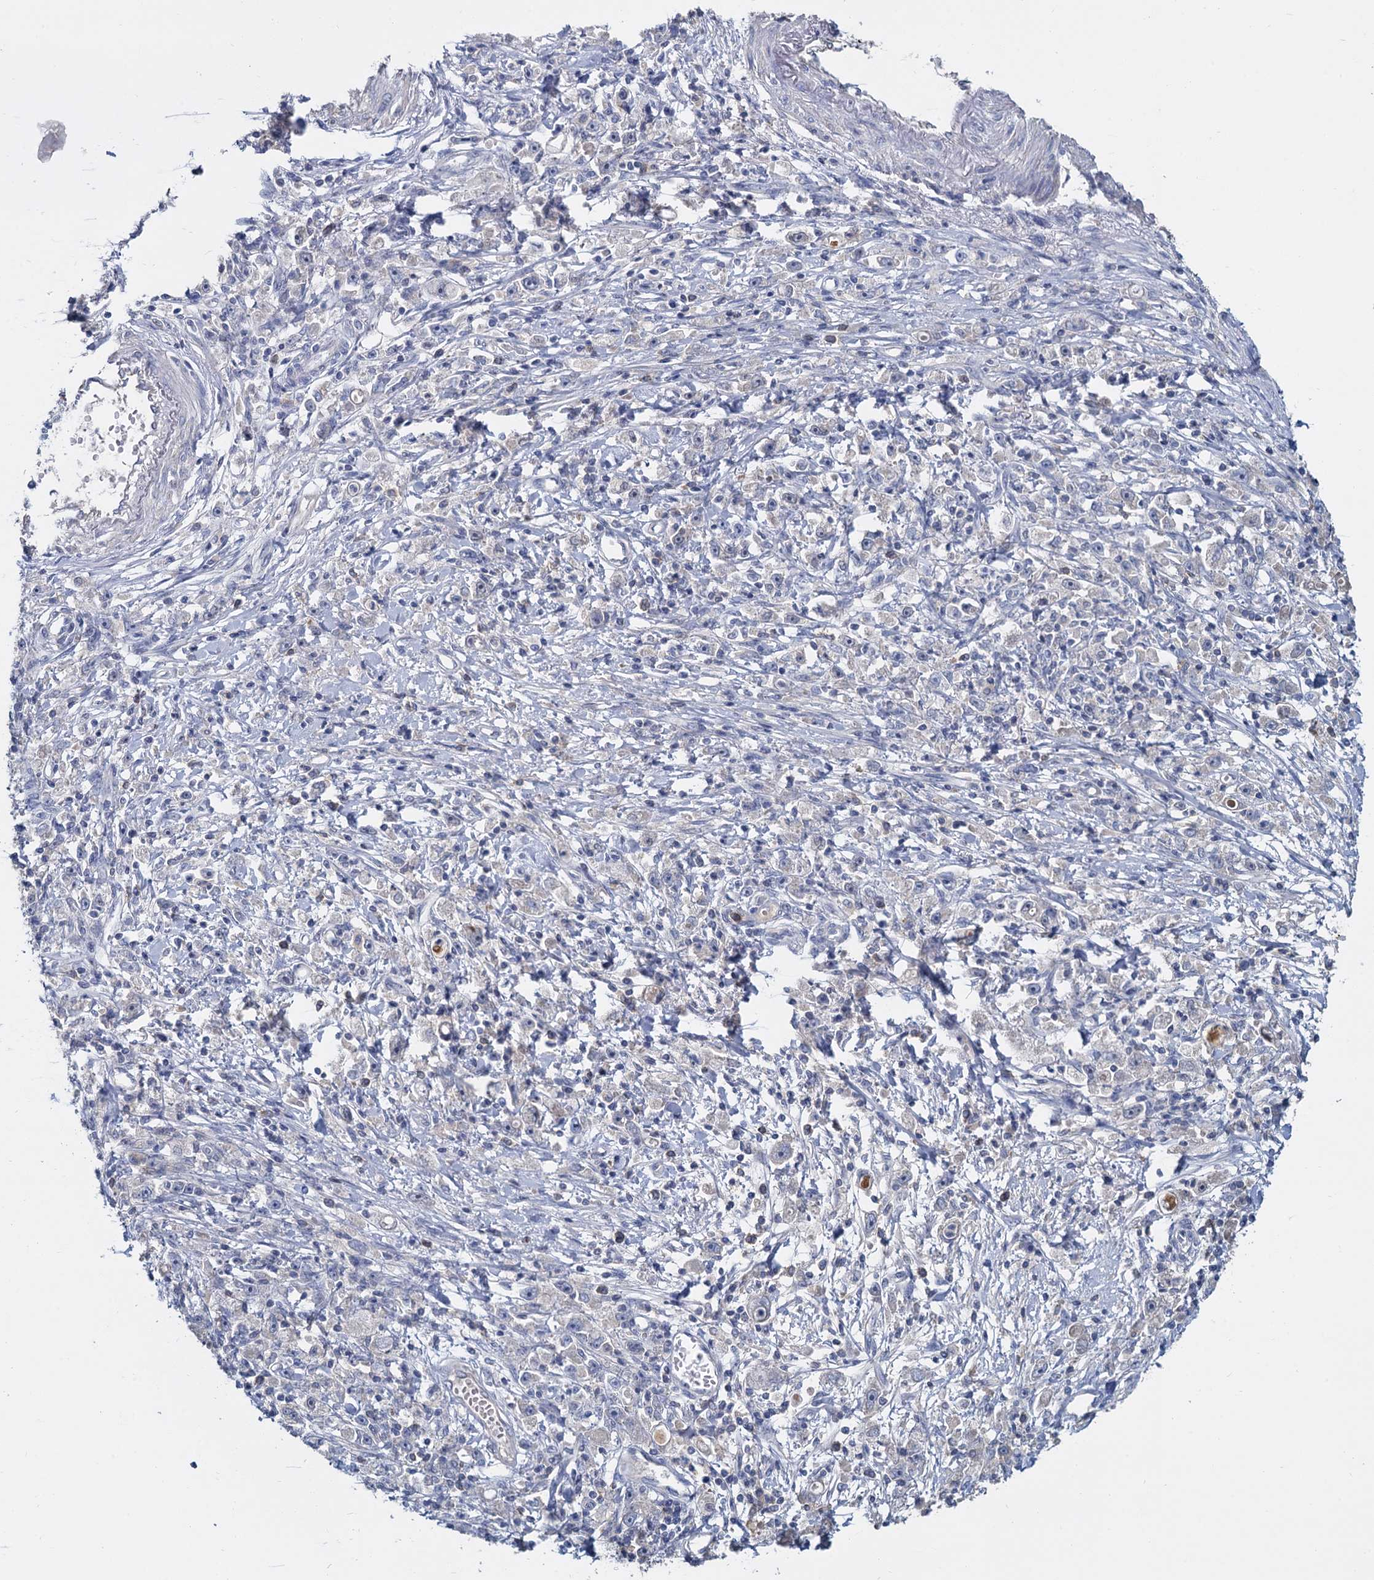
{"staining": {"intensity": "negative", "quantity": "none", "location": "none"}, "tissue": "stomach cancer", "cell_type": "Tumor cells", "image_type": "cancer", "snomed": [{"axis": "morphology", "description": "Adenocarcinoma, NOS"}, {"axis": "topography", "description": "Stomach"}], "caption": "A high-resolution image shows immunohistochemistry staining of stomach adenocarcinoma, which shows no significant expression in tumor cells. (DAB immunohistochemistry (IHC) with hematoxylin counter stain).", "gene": "ACSM3", "patient": {"sex": "female", "age": 59}}